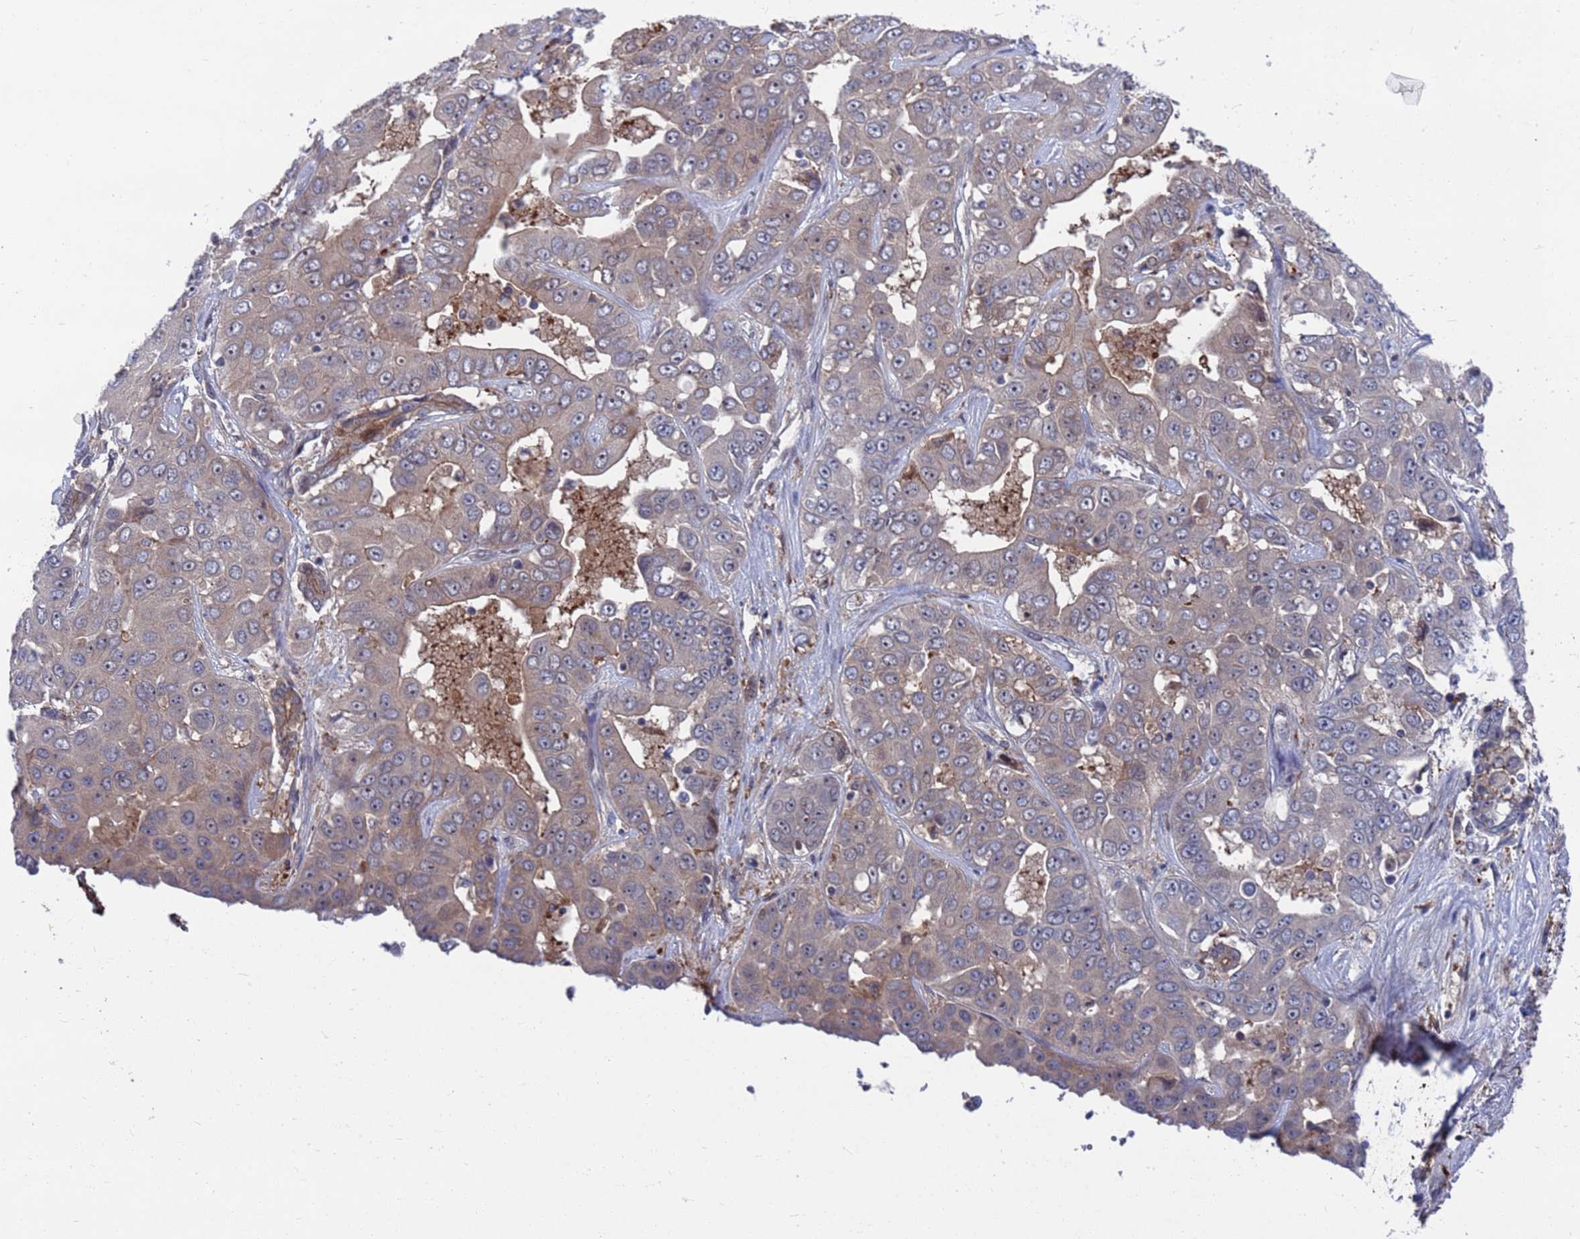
{"staining": {"intensity": "weak", "quantity": "<25%", "location": "cytoplasmic/membranous"}, "tissue": "liver cancer", "cell_type": "Tumor cells", "image_type": "cancer", "snomed": [{"axis": "morphology", "description": "Cholangiocarcinoma"}, {"axis": "topography", "description": "Liver"}], "caption": "High magnification brightfield microscopy of cholangiocarcinoma (liver) stained with DAB (brown) and counterstained with hematoxylin (blue): tumor cells show no significant staining.", "gene": "TMBIM6", "patient": {"sex": "female", "age": 52}}